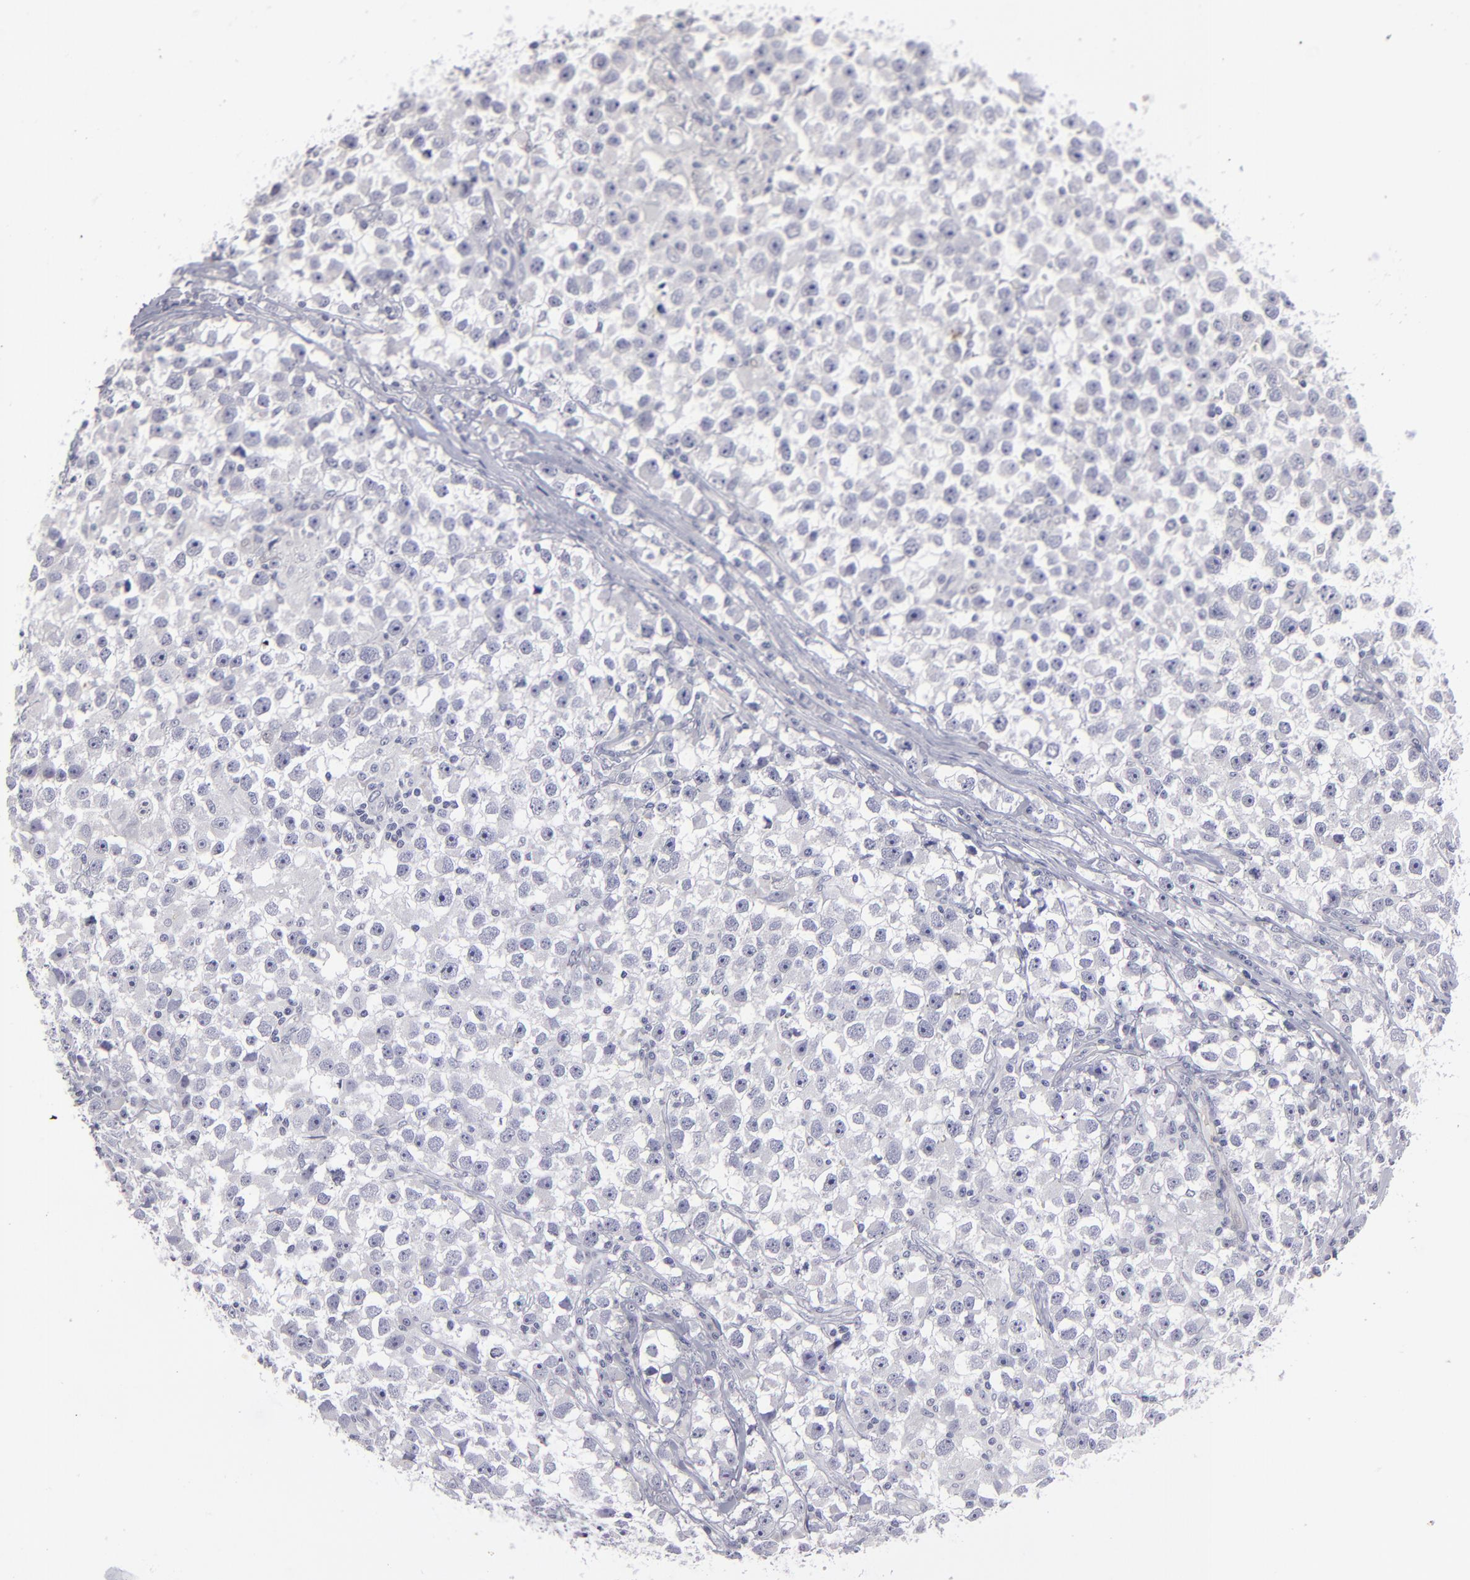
{"staining": {"intensity": "negative", "quantity": "none", "location": "none"}, "tissue": "testis cancer", "cell_type": "Tumor cells", "image_type": "cancer", "snomed": [{"axis": "morphology", "description": "Seminoma, NOS"}, {"axis": "topography", "description": "Testis"}], "caption": "Immunohistochemical staining of testis cancer (seminoma) shows no significant staining in tumor cells.", "gene": "CADM3", "patient": {"sex": "male", "age": 33}}